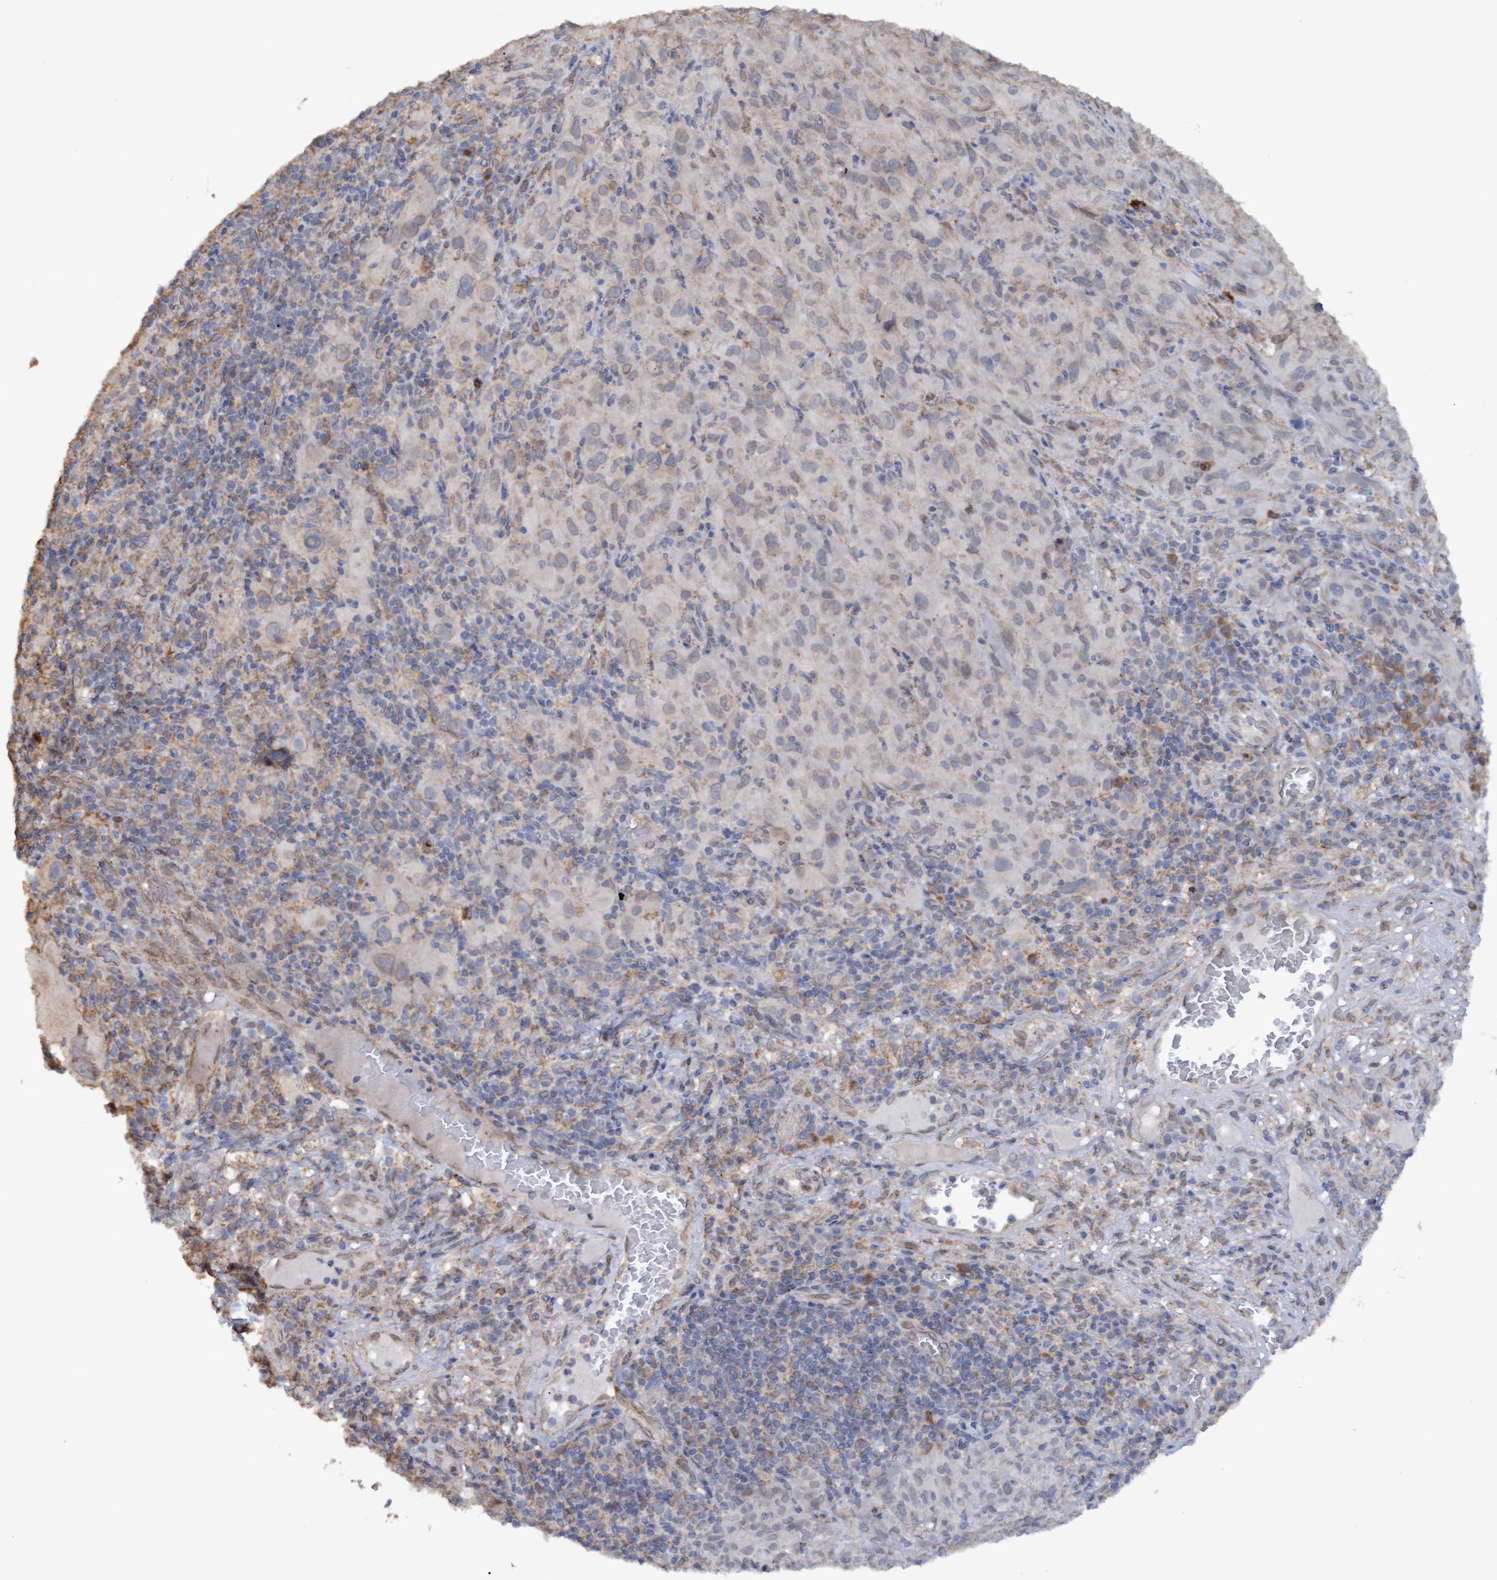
{"staining": {"intensity": "weak", "quantity": "<25%", "location": "cytoplasmic/membranous"}, "tissue": "melanoma", "cell_type": "Tumor cells", "image_type": "cancer", "snomed": [{"axis": "morphology", "description": "Malignant melanoma, NOS"}, {"axis": "topography", "description": "Skin of head"}], "caption": "High magnification brightfield microscopy of malignant melanoma stained with DAB (brown) and counterstained with hematoxylin (blue): tumor cells show no significant positivity.", "gene": "MGLL", "patient": {"sex": "male", "age": 96}}